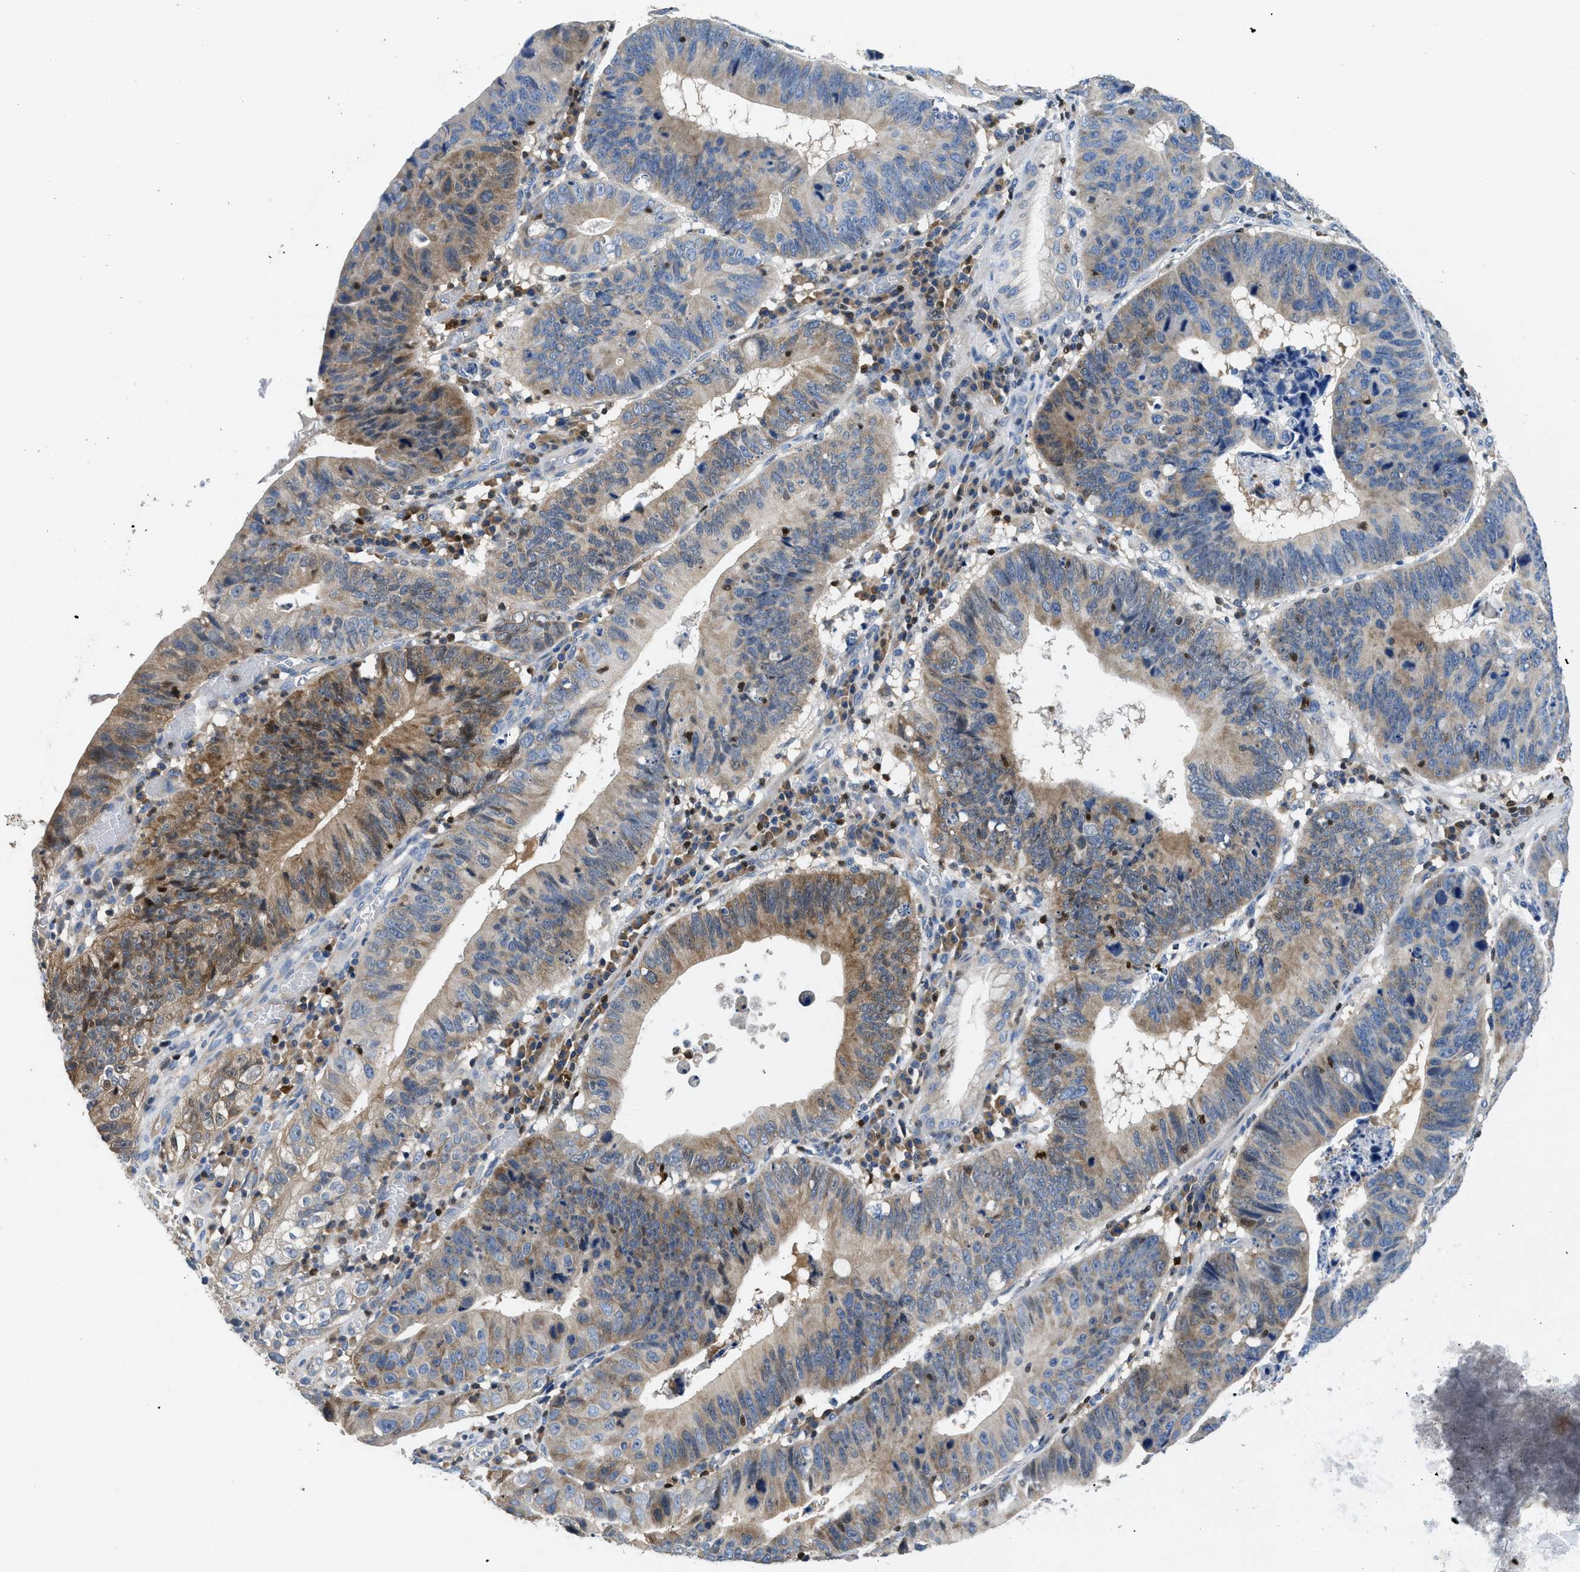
{"staining": {"intensity": "weak", "quantity": "25%-75%", "location": "cytoplasmic/membranous"}, "tissue": "stomach cancer", "cell_type": "Tumor cells", "image_type": "cancer", "snomed": [{"axis": "morphology", "description": "Adenocarcinoma, NOS"}, {"axis": "topography", "description": "Stomach"}], "caption": "DAB (3,3'-diaminobenzidine) immunohistochemical staining of human stomach cancer displays weak cytoplasmic/membranous protein expression in about 25%-75% of tumor cells. (IHC, brightfield microscopy, high magnification).", "gene": "TOX", "patient": {"sex": "male", "age": 59}}